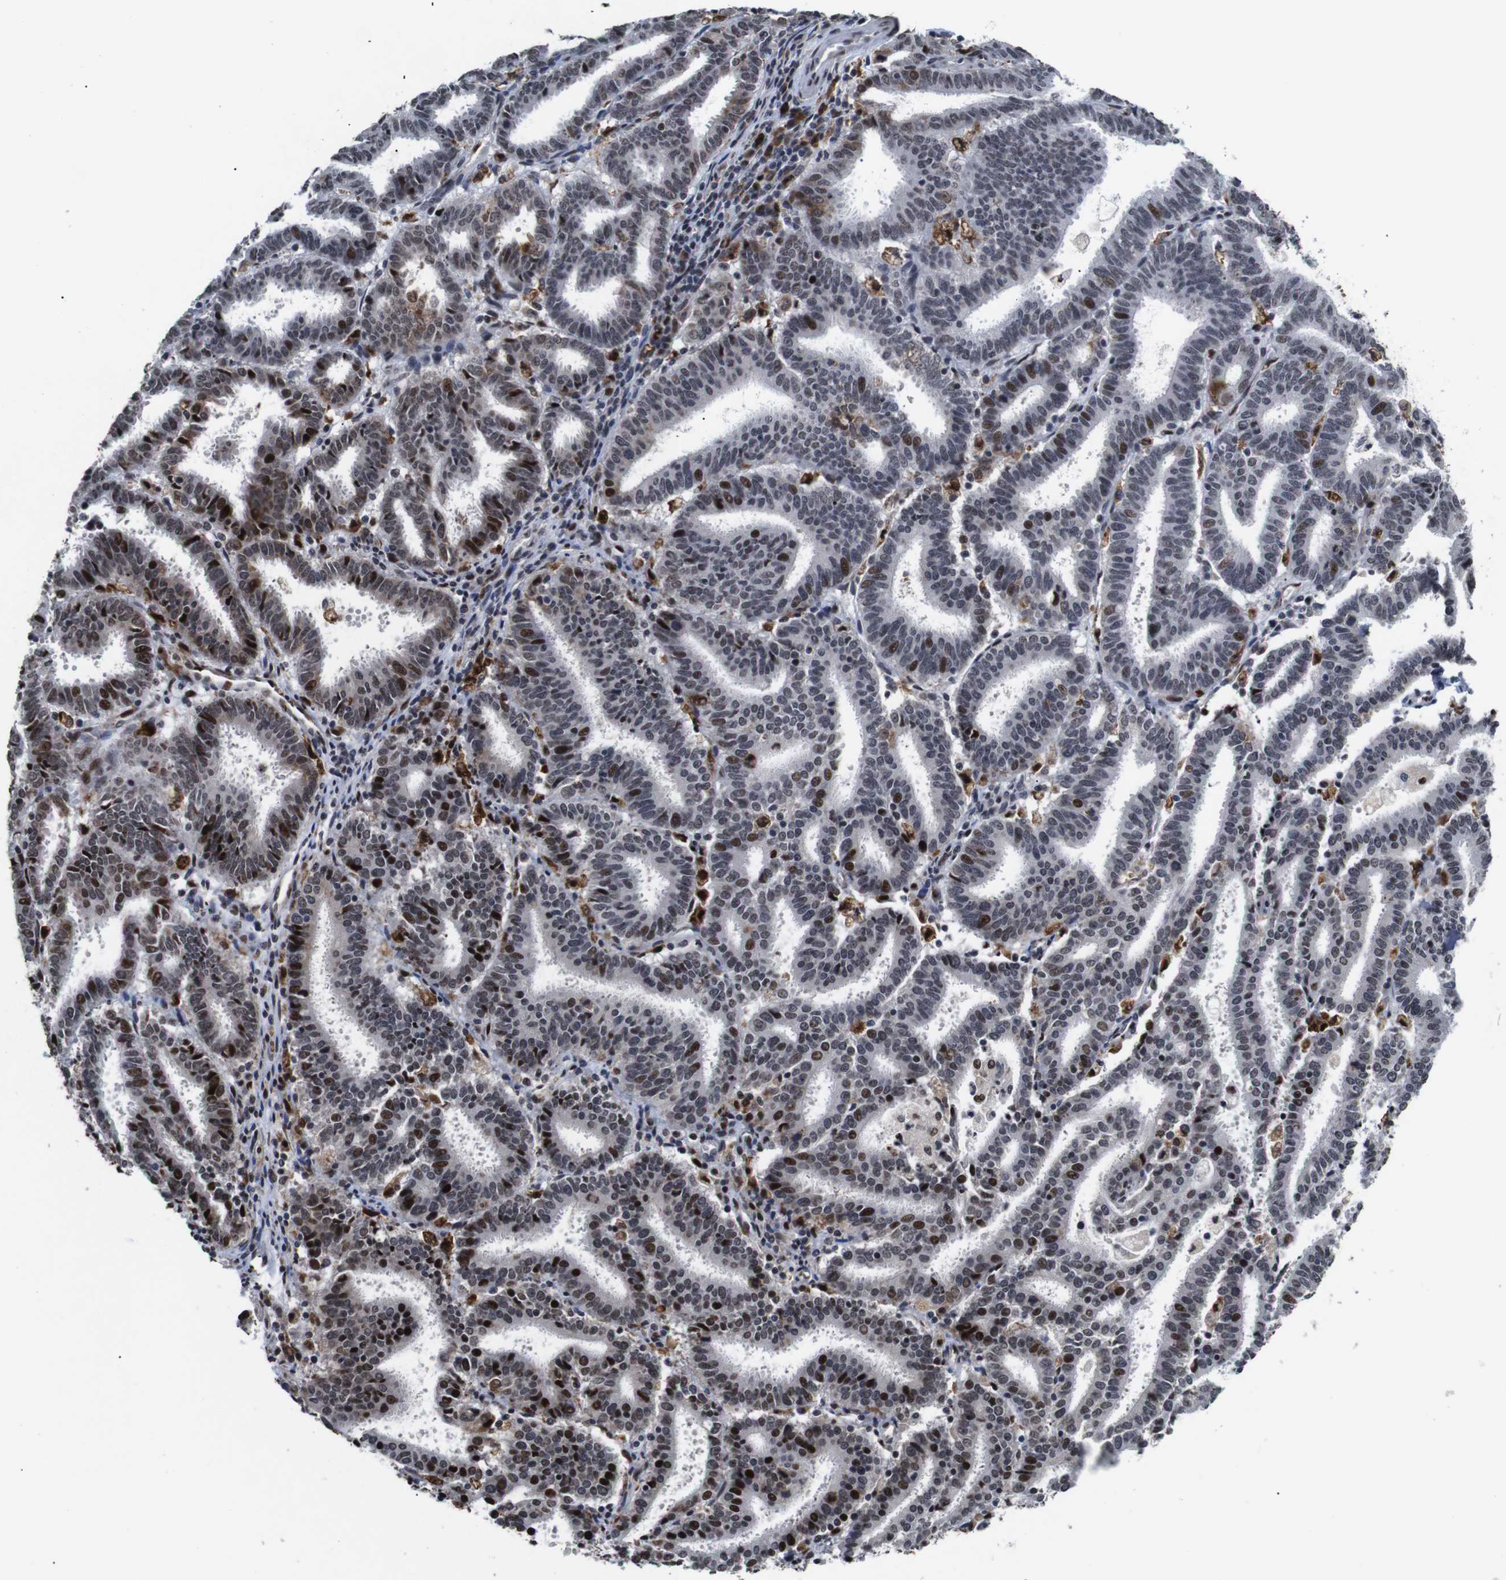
{"staining": {"intensity": "strong", "quantity": "25%-75%", "location": "nuclear"}, "tissue": "endometrial cancer", "cell_type": "Tumor cells", "image_type": "cancer", "snomed": [{"axis": "morphology", "description": "Adenocarcinoma, NOS"}, {"axis": "topography", "description": "Uterus"}], "caption": "IHC histopathology image of neoplastic tissue: endometrial cancer stained using immunohistochemistry displays high levels of strong protein expression localized specifically in the nuclear of tumor cells, appearing as a nuclear brown color.", "gene": "EIF4G1", "patient": {"sex": "female", "age": 83}}